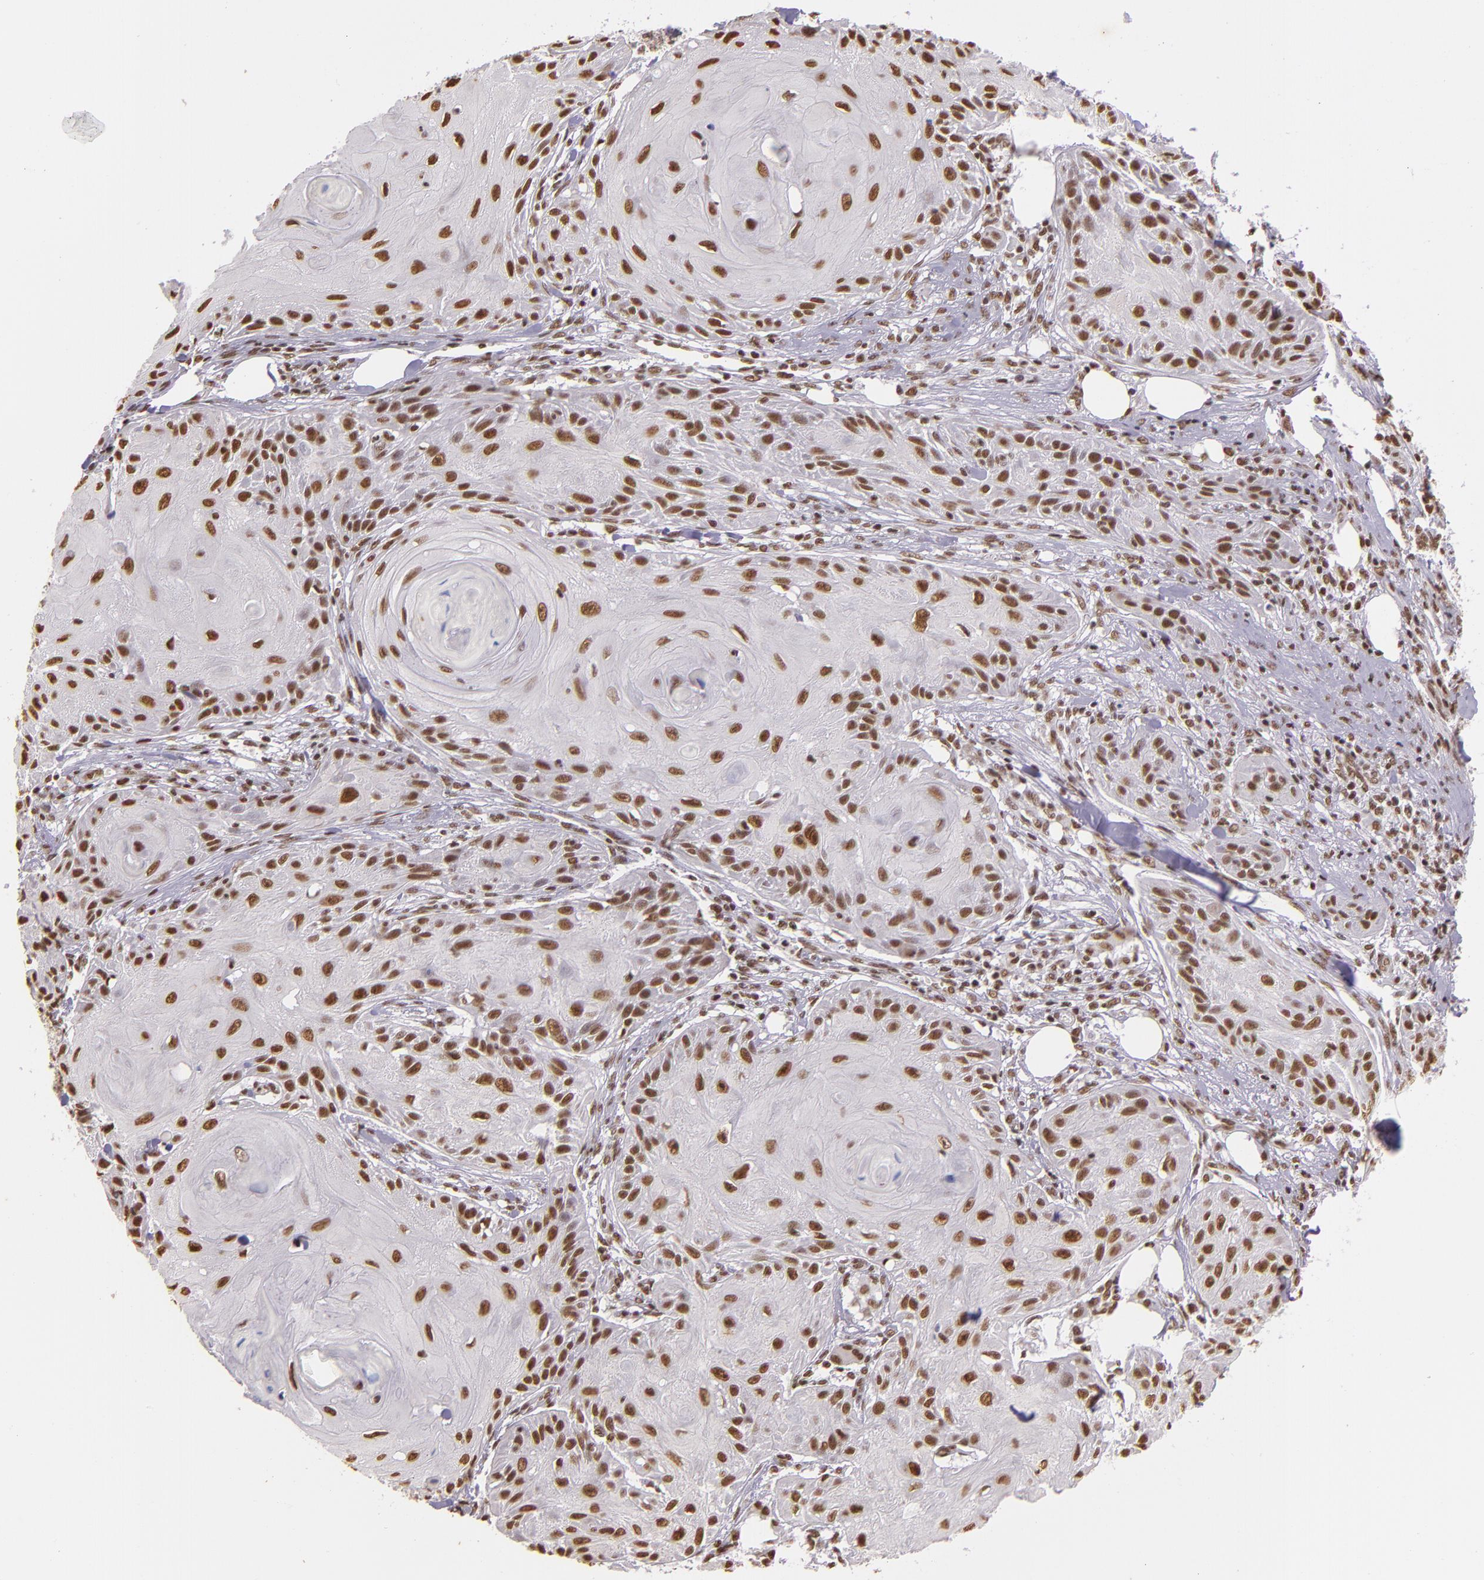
{"staining": {"intensity": "moderate", "quantity": ">75%", "location": "nuclear"}, "tissue": "skin cancer", "cell_type": "Tumor cells", "image_type": "cancer", "snomed": [{"axis": "morphology", "description": "Squamous cell carcinoma, NOS"}, {"axis": "topography", "description": "Skin"}], "caption": "Immunohistochemical staining of squamous cell carcinoma (skin) shows medium levels of moderate nuclear protein staining in about >75% of tumor cells. Using DAB (3,3'-diaminobenzidine) (brown) and hematoxylin (blue) stains, captured at high magnification using brightfield microscopy.", "gene": "USF1", "patient": {"sex": "female", "age": 88}}